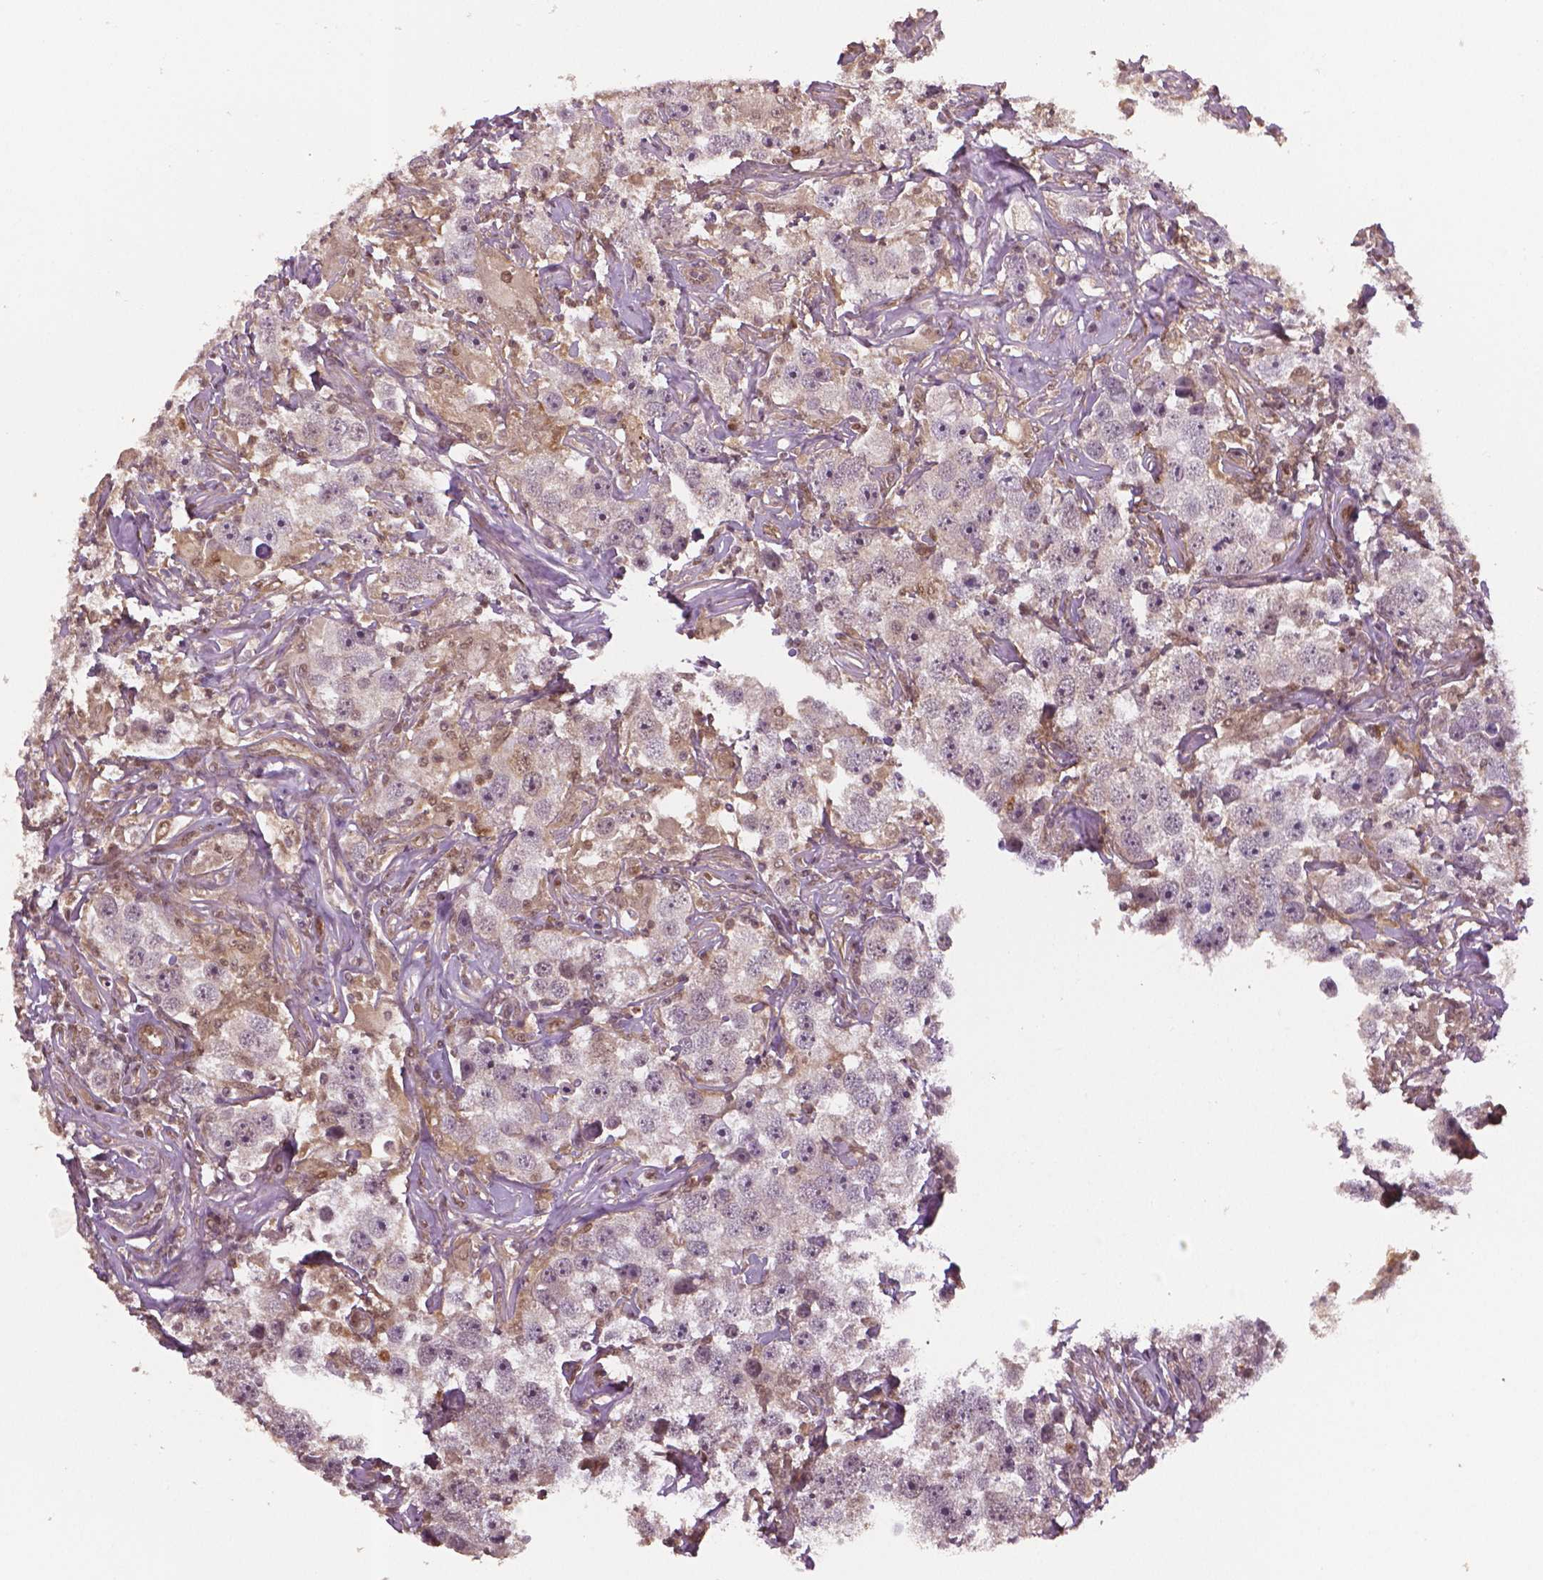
{"staining": {"intensity": "negative", "quantity": "none", "location": "none"}, "tissue": "testis cancer", "cell_type": "Tumor cells", "image_type": "cancer", "snomed": [{"axis": "morphology", "description": "Seminoma, NOS"}, {"axis": "topography", "description": "Testis"}], "caption": "Image shows no protein staining in tumor cells of testis cancer tissue. (Brightfield microscopy of DAB (3,3'-diaminobenzidine) IHC at high magnification).", "gene": "STAT3", "patient": {"sex": "male", "age": 49}}